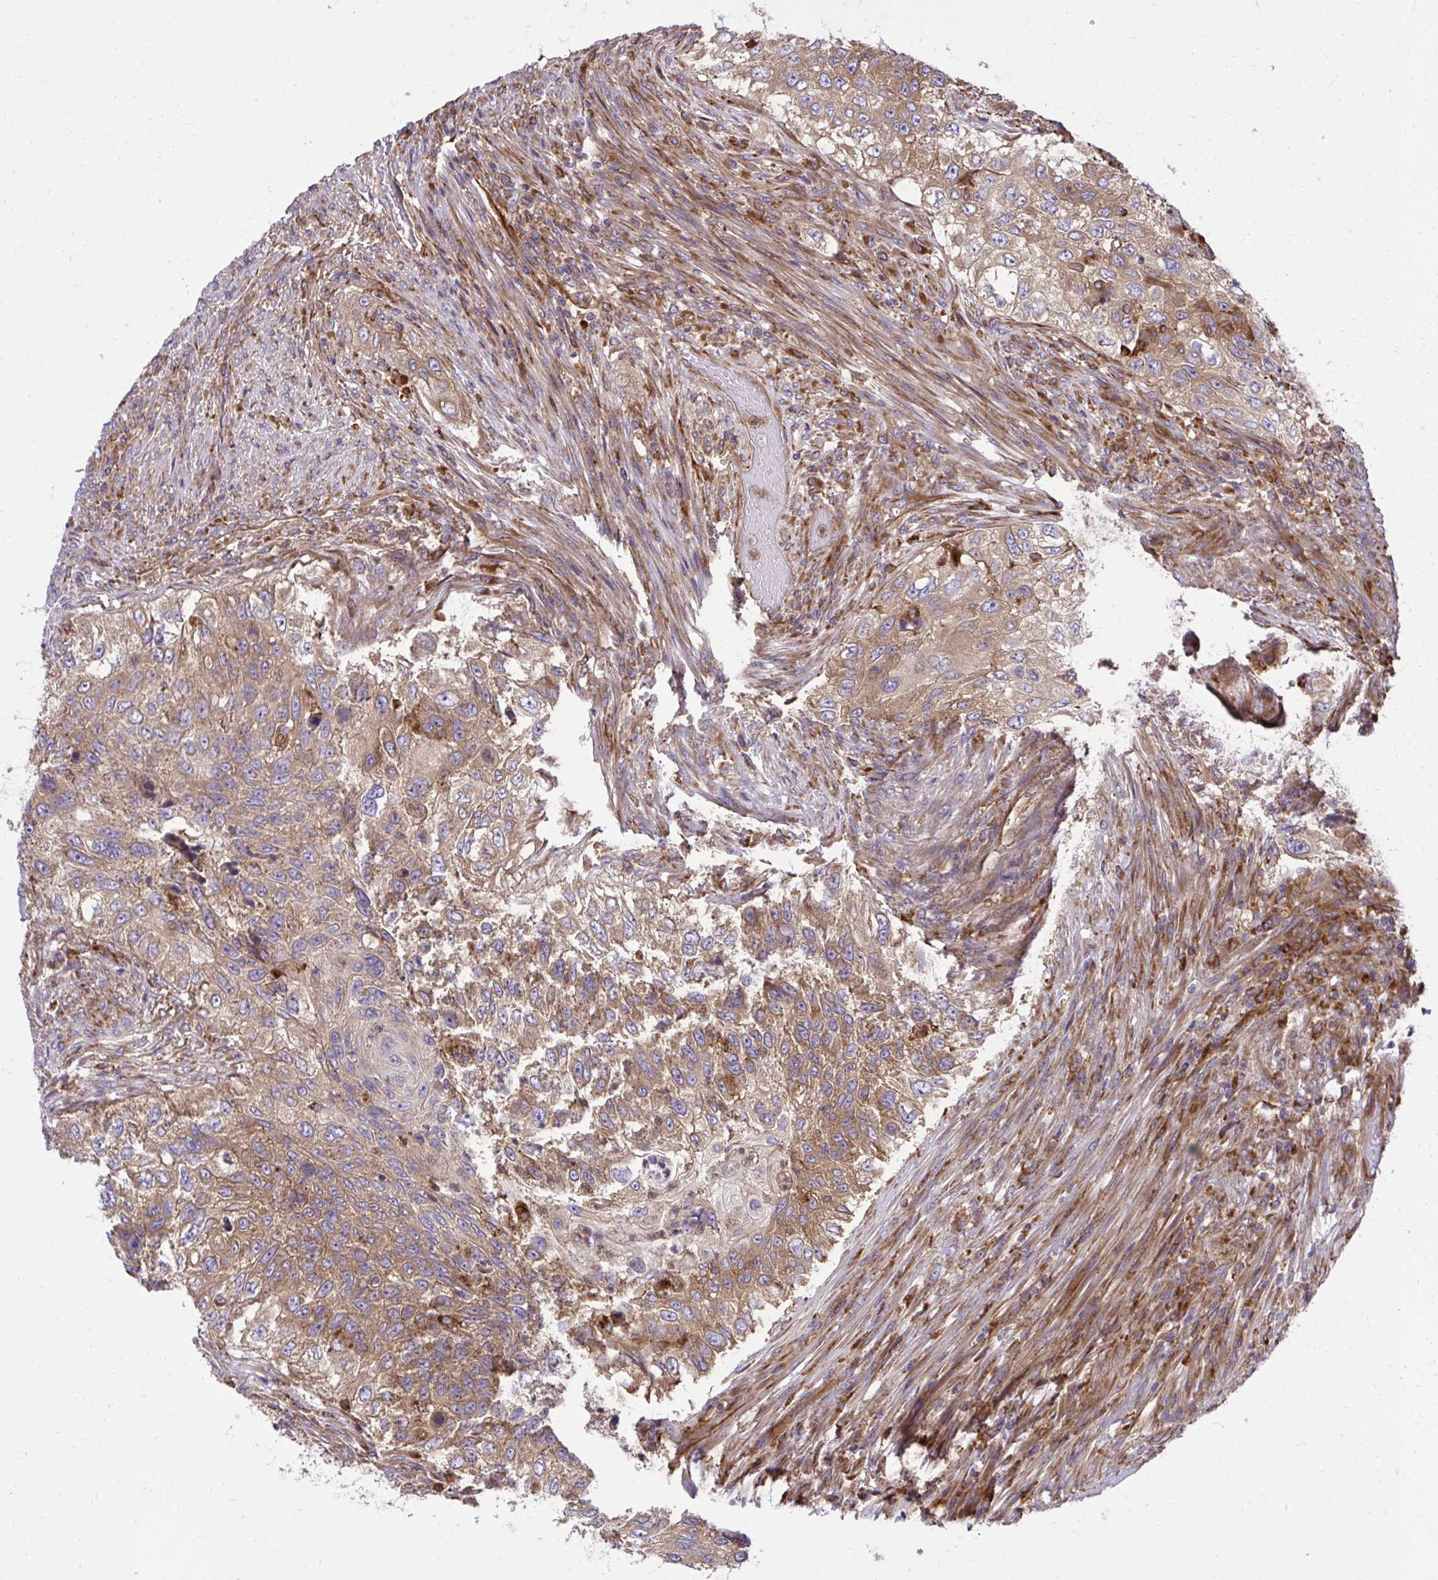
{"staining": {"intensity": "weak", "quantity": ">75%", "location": "cytoplasmic/membranous"}, "tissue": "urothelial cancer", "cell_type": "Tumor cells", "image_type": "cancer", "snomed": [{"axis": "morphology", "description": "Urothelial carcinoma, High grade"}, {"axis": "topography", "description": "Urinary bladder"}], "caption": "Tumor cells reveal low levels of weak cytoplasmic/membranous expression in about >75% of cells in urothelial cancer. Ihc stains the protein in brown and the nuclei are stained blue.", "gene": "PAIP2", "patient": {"sex": "female", "age": 60}}